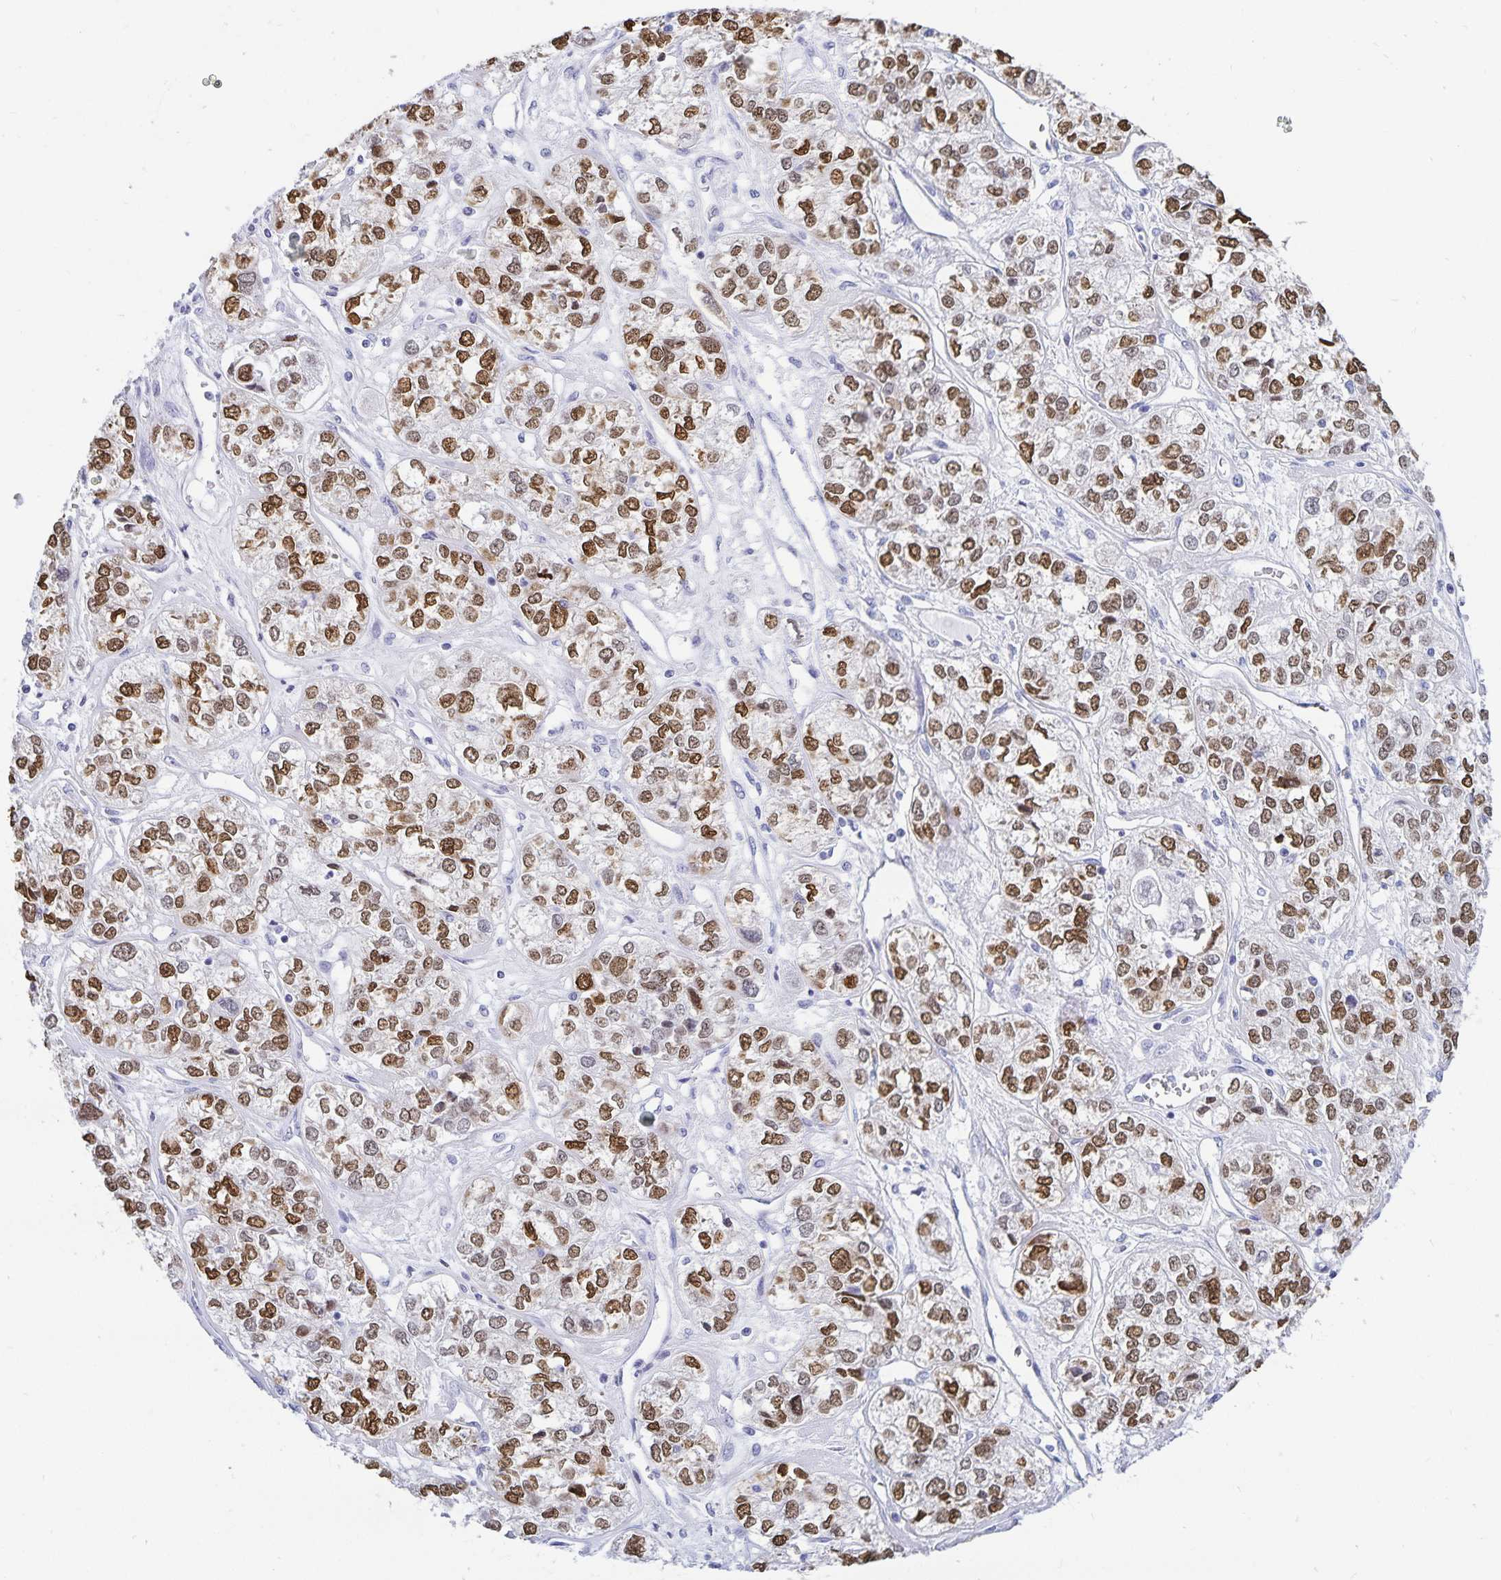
{"staining": {"intensity": "moderate", "quantity": ">75%", "location": "nuclear"}, "tissue": "ovarian cancer", "cell_type": "Tumor cells", "image_type": "cancer", "snomed": [{"axis": "morphology", "description": "Carcinoma, endometroid"}, {"axis": "topography", "description": "Ovary"}], "caption": "Protein staining of ovarian endometroid carcinoma tissue displays moderate nuclear expression in approximately >75% of tumor cells. The protein is stained brown, and the nuclei are stained in blue (DAB IHC with brightfield microscopy, high magnification).", "gene": "HMGB3", "patient": {"sex": "female", "age": 64}}